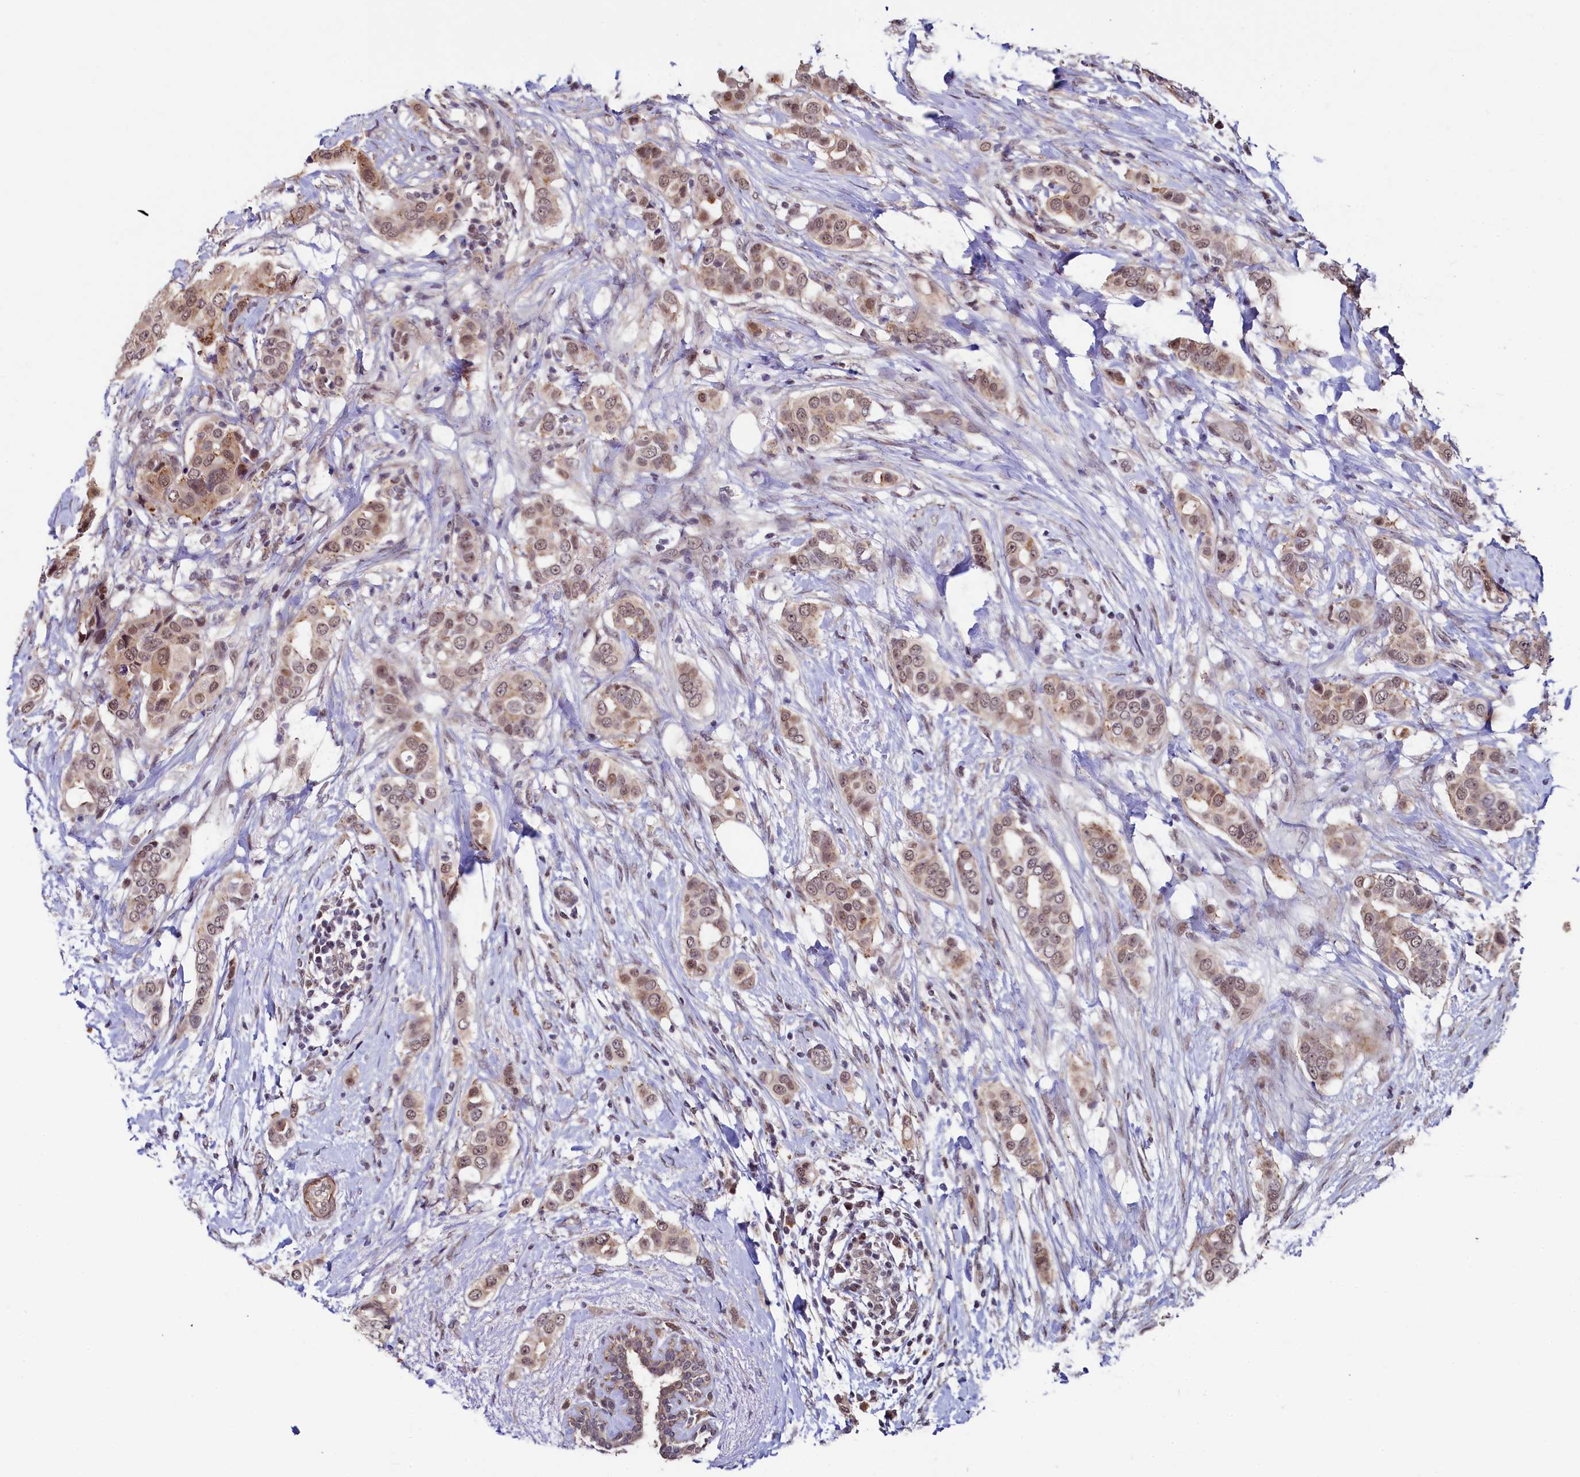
{"staining": {"intensity": "weak", "quantity": ">75%", "location": "nuclear"}, "tissue": "breast cancer", "cell_type": "Tumor cells", "image_type": "cancer", "snomed": [{"axis": "morphology", "description": "Lobular carcinoma"}, {"axis": "topography", "description": "Breast"}], "caption": "Brown immunohistochemical staining in breast lobular carcinoma exhibits weak nuclear expression in approximately >75% of tumor cells.", "gene": "LEO1", "patient": {"sex": "female", "age": 51}}